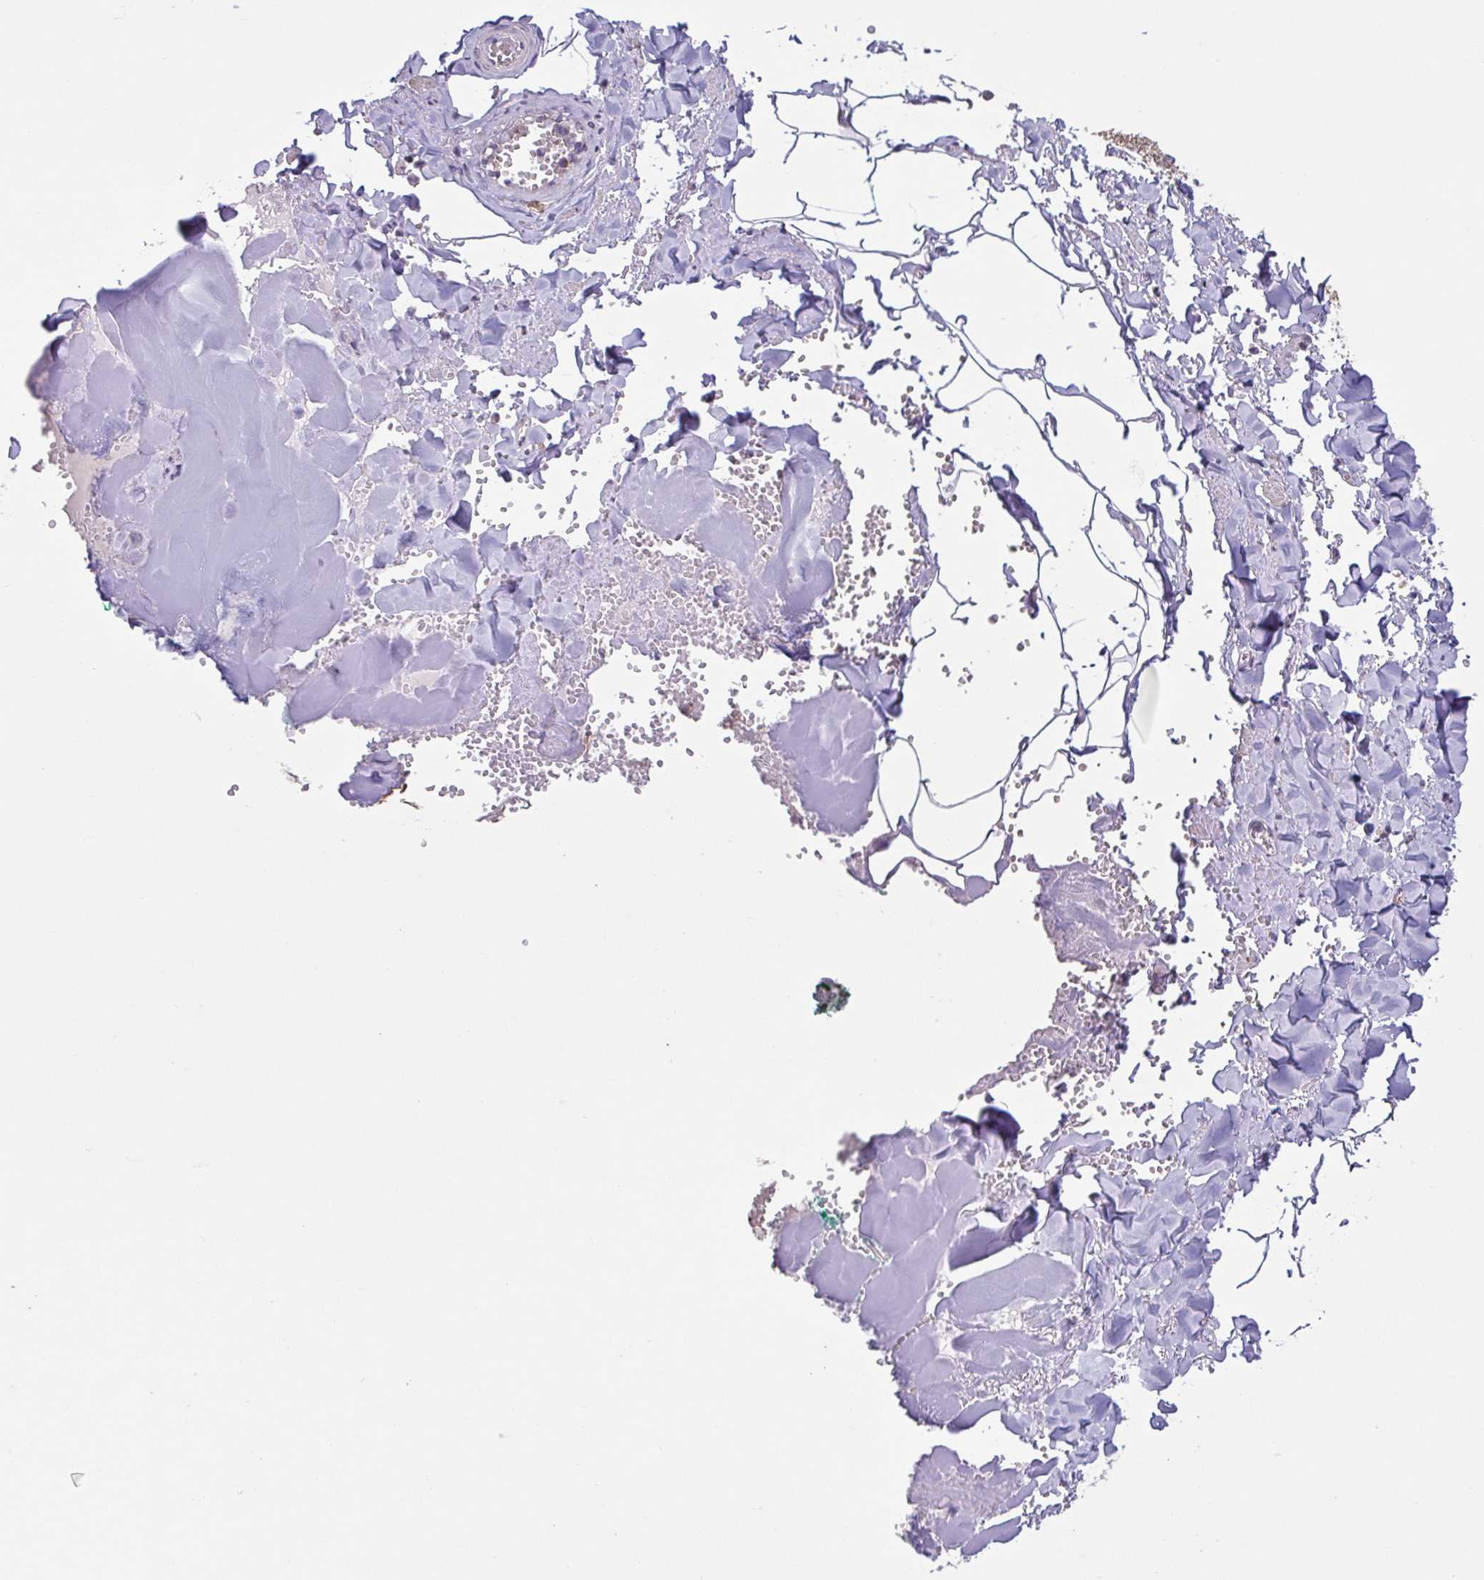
{"staining": {"intensity": "negative", "quantity": "none", "location": "none"}, "tissue": "adipose tissue", "cell_type": "Adipocytes", "image_type": "normal", "snomed": [{"axis": "morphology", "description": "Normal tissue, NOS"}, {"axis": "topography", "description": "Vulva"}, {"axis": "topography", "description": "Peripheral nerve tissue"}], "caption": "Human adipose tissue stained for a protein using immunohistochemistry exhibits no staining in adipocytes.", "gene": "DIP2B", "patient": {"sex": "female", "age": 66}}